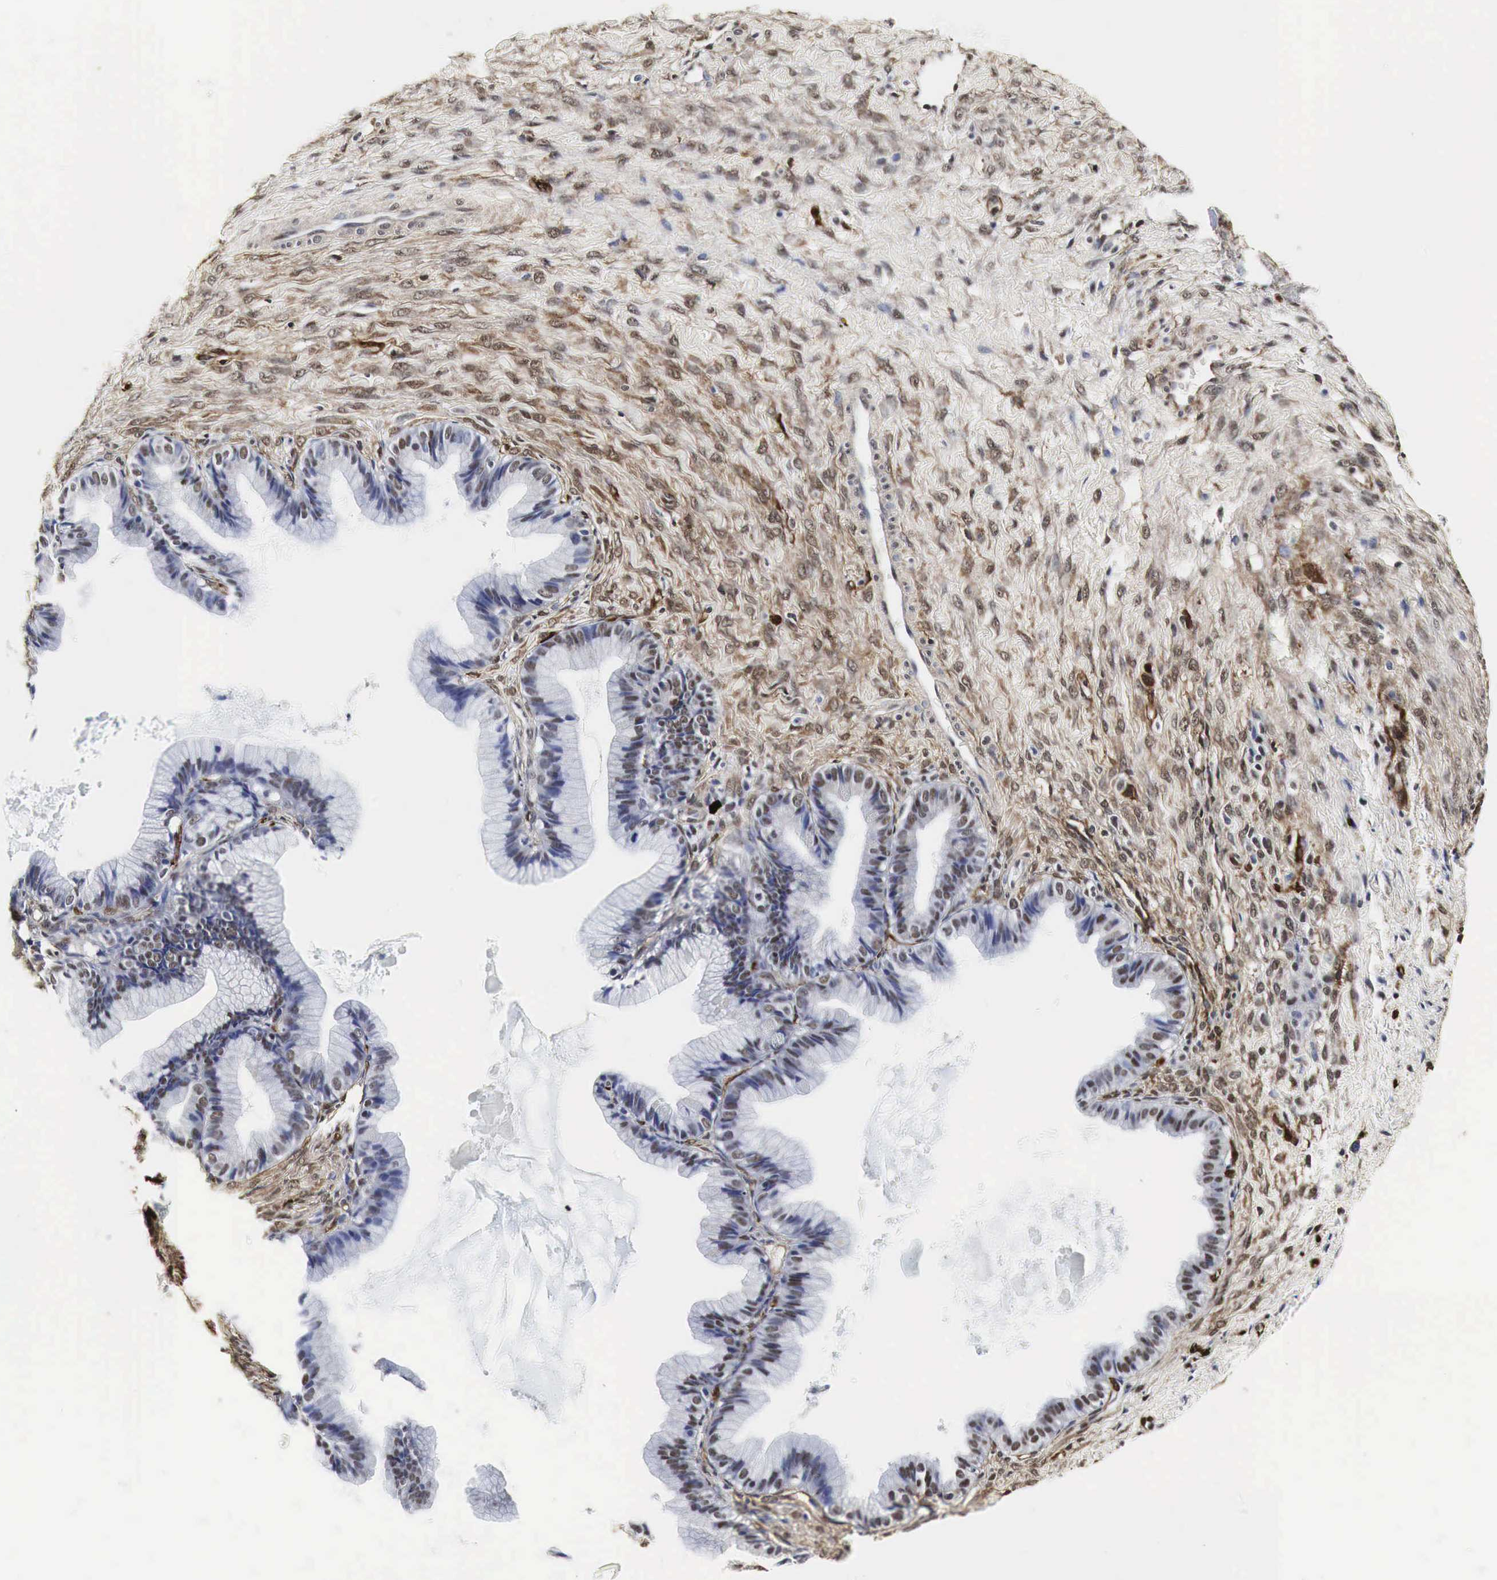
{"staining": {"intensity": "negative", "quantity": "none", "location": "none"}, "tissue": "ovarian cancer", "cell_type": "Tumor cells", "image_type": "cancer", "snomed": [{"axis": "morphology", "description": "Cystadenocarcinoma, mucinous, NOS"}, {"axis": "topography", "description": "Ovary"}], "caption": "The image exhibits no staining of tumor cells in ovarian cancer (mucinous cystadenocarcinoma).", "gene": "SPIN1", "patient": {"sex": "female", "age": 41}}